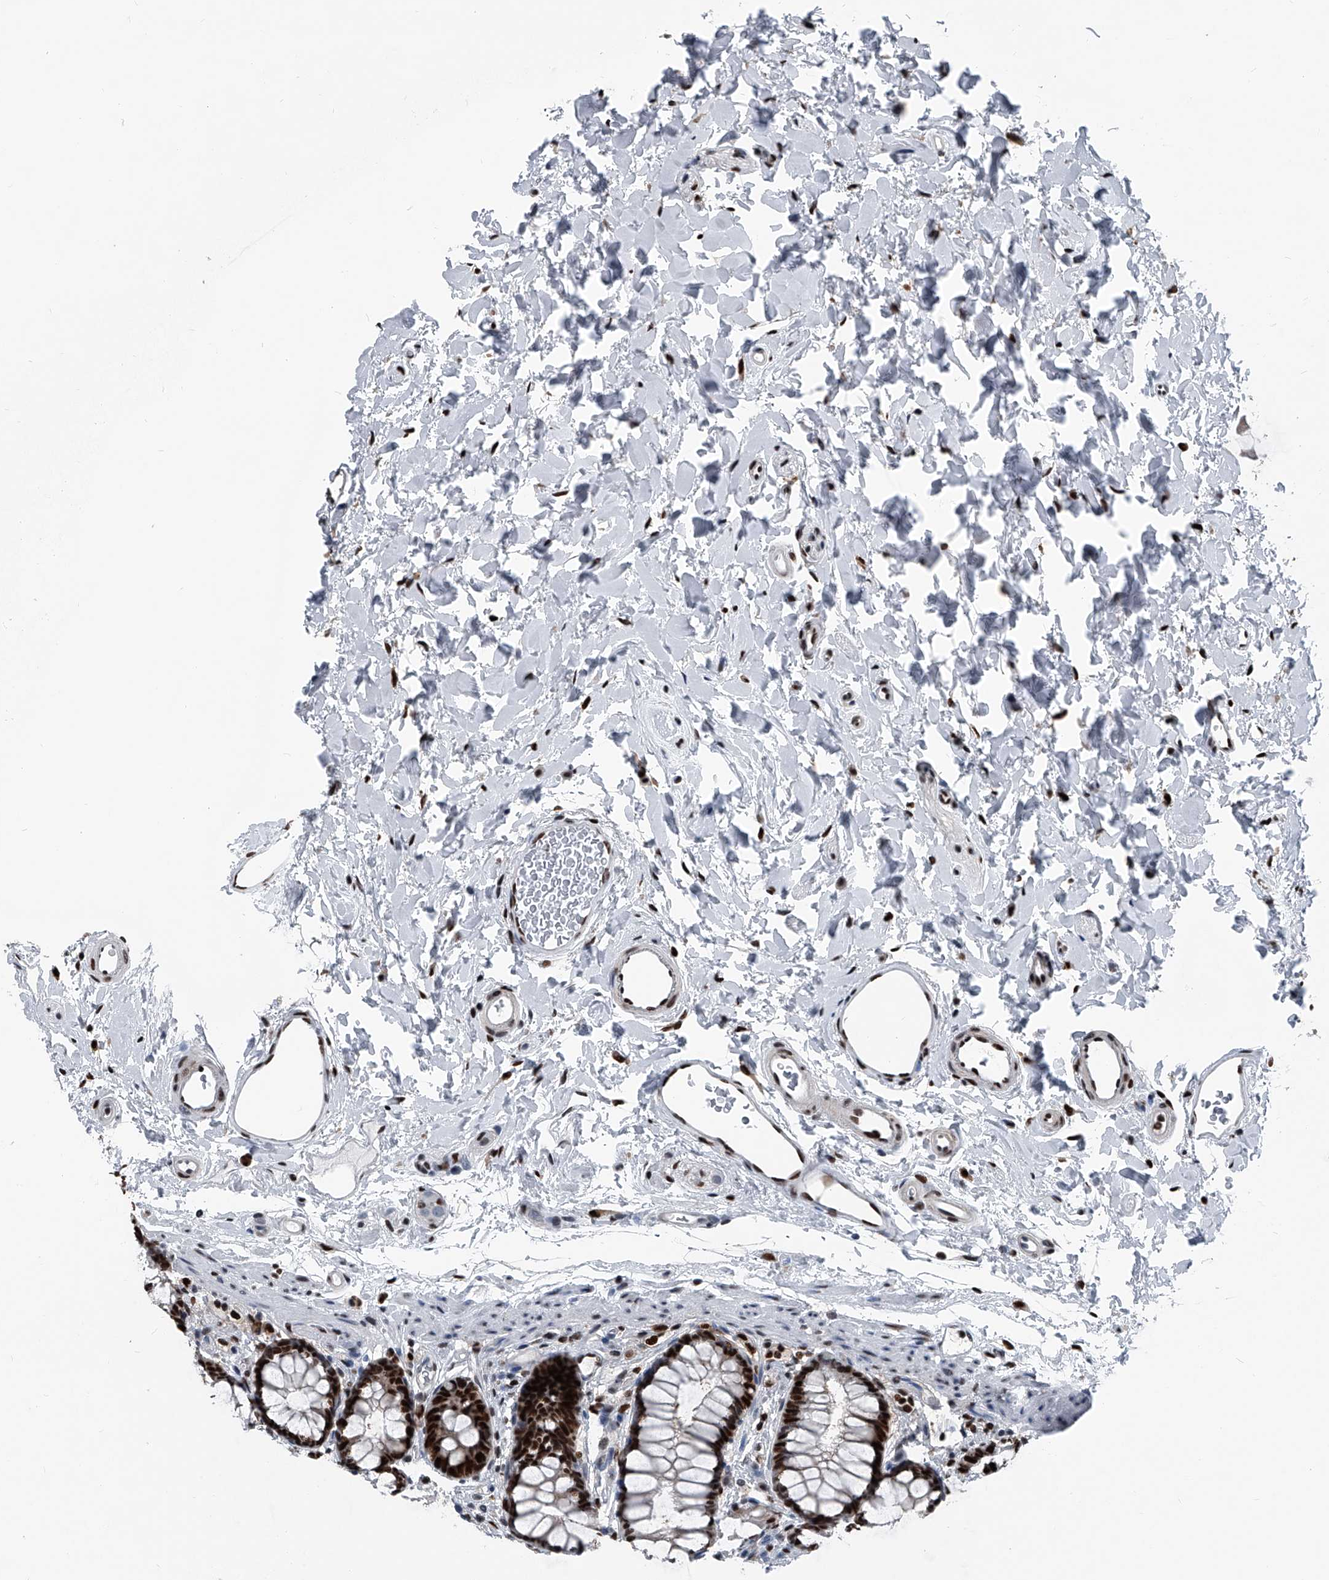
{"staining": {"intensity": "strong", "quantity": ">75%", "location": "nuclear"}, "tissue": "rectum", "cell_type": "Glandular cells", "image_type": "normal", "snomed": [{"axis": "morphology", "description": "Normal tissue, NOS"}, {"axis": "topography", "description": "Rectum"}], "caption": "The histopathology image demonstrates immunohistochemical staining of benign rectum. There is strong nuclear expression is seen in about >75% of glandular cells. The protein of interest is stained brown, and the nuclei are stained in blue (DAB (3,3'-diaminobenzidine) IHC with brightfield microscopy, high magnification).", "gene": "FKBP5", "patient": {"sex": "female", "age": 65}}